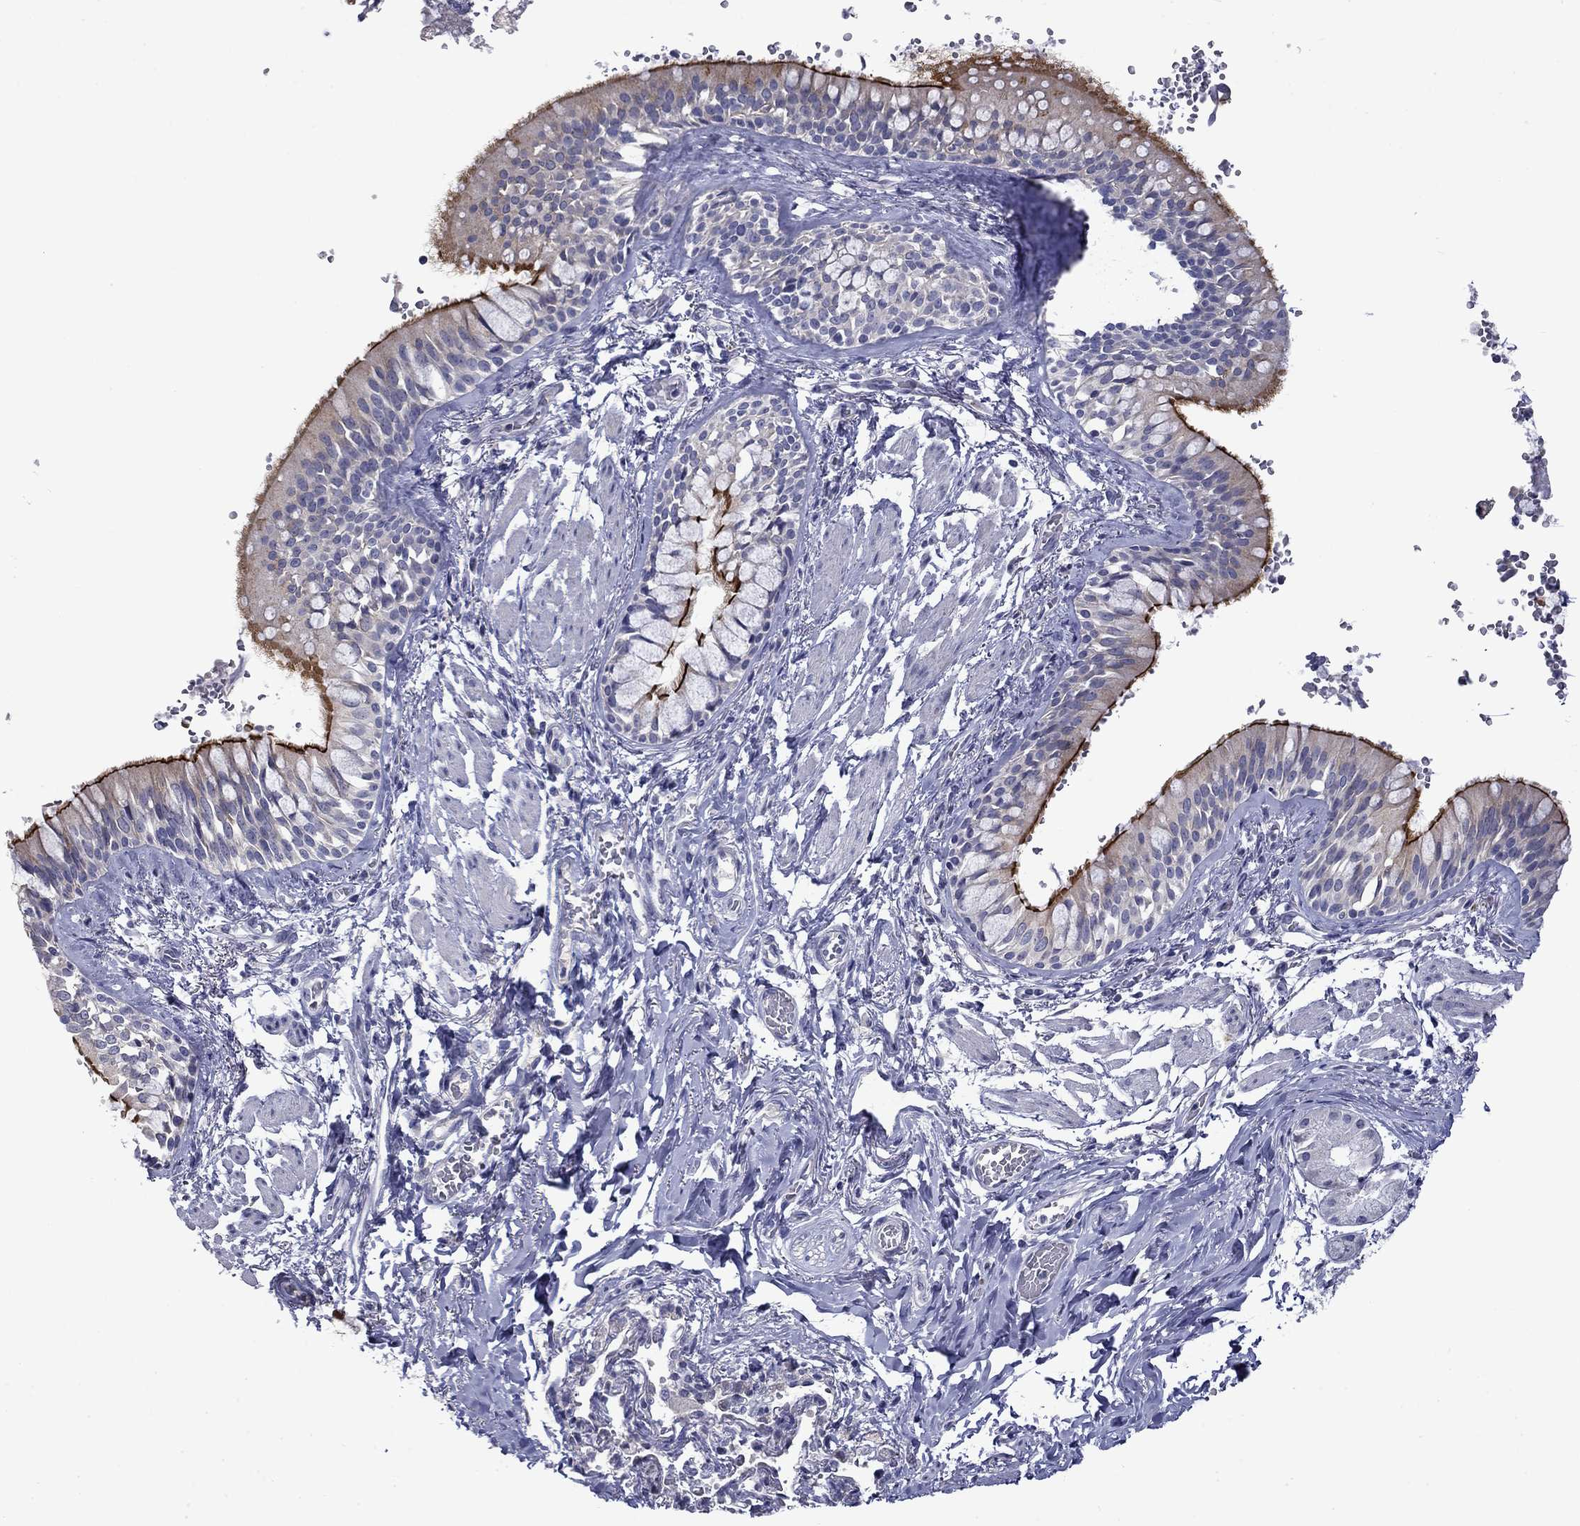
{"staining": {"intensity": "strong", "quantity": "25%-75%", "location": "cytoplasmic/membranous"}, "tissue": "bronchus", "cell_type": "Respiratory epithelial cells", "image_type": "normal", "snomed": [{"axis": "morphology", "description": "Normal tissue, NOS"}, {"axis": "topography", "description": "Bronchus"}, {"axis": "topography", "description": "Lung"}], "caption": "Immunohistochemistry (IHC) of unremarkable bronchus shows high levels of strong cytoplasmic/membranous positivity in about 25%-75% of respiratory epithelial cells.", "gene": "SPATA7", "patient": {"sex": "female", "age": 57}}